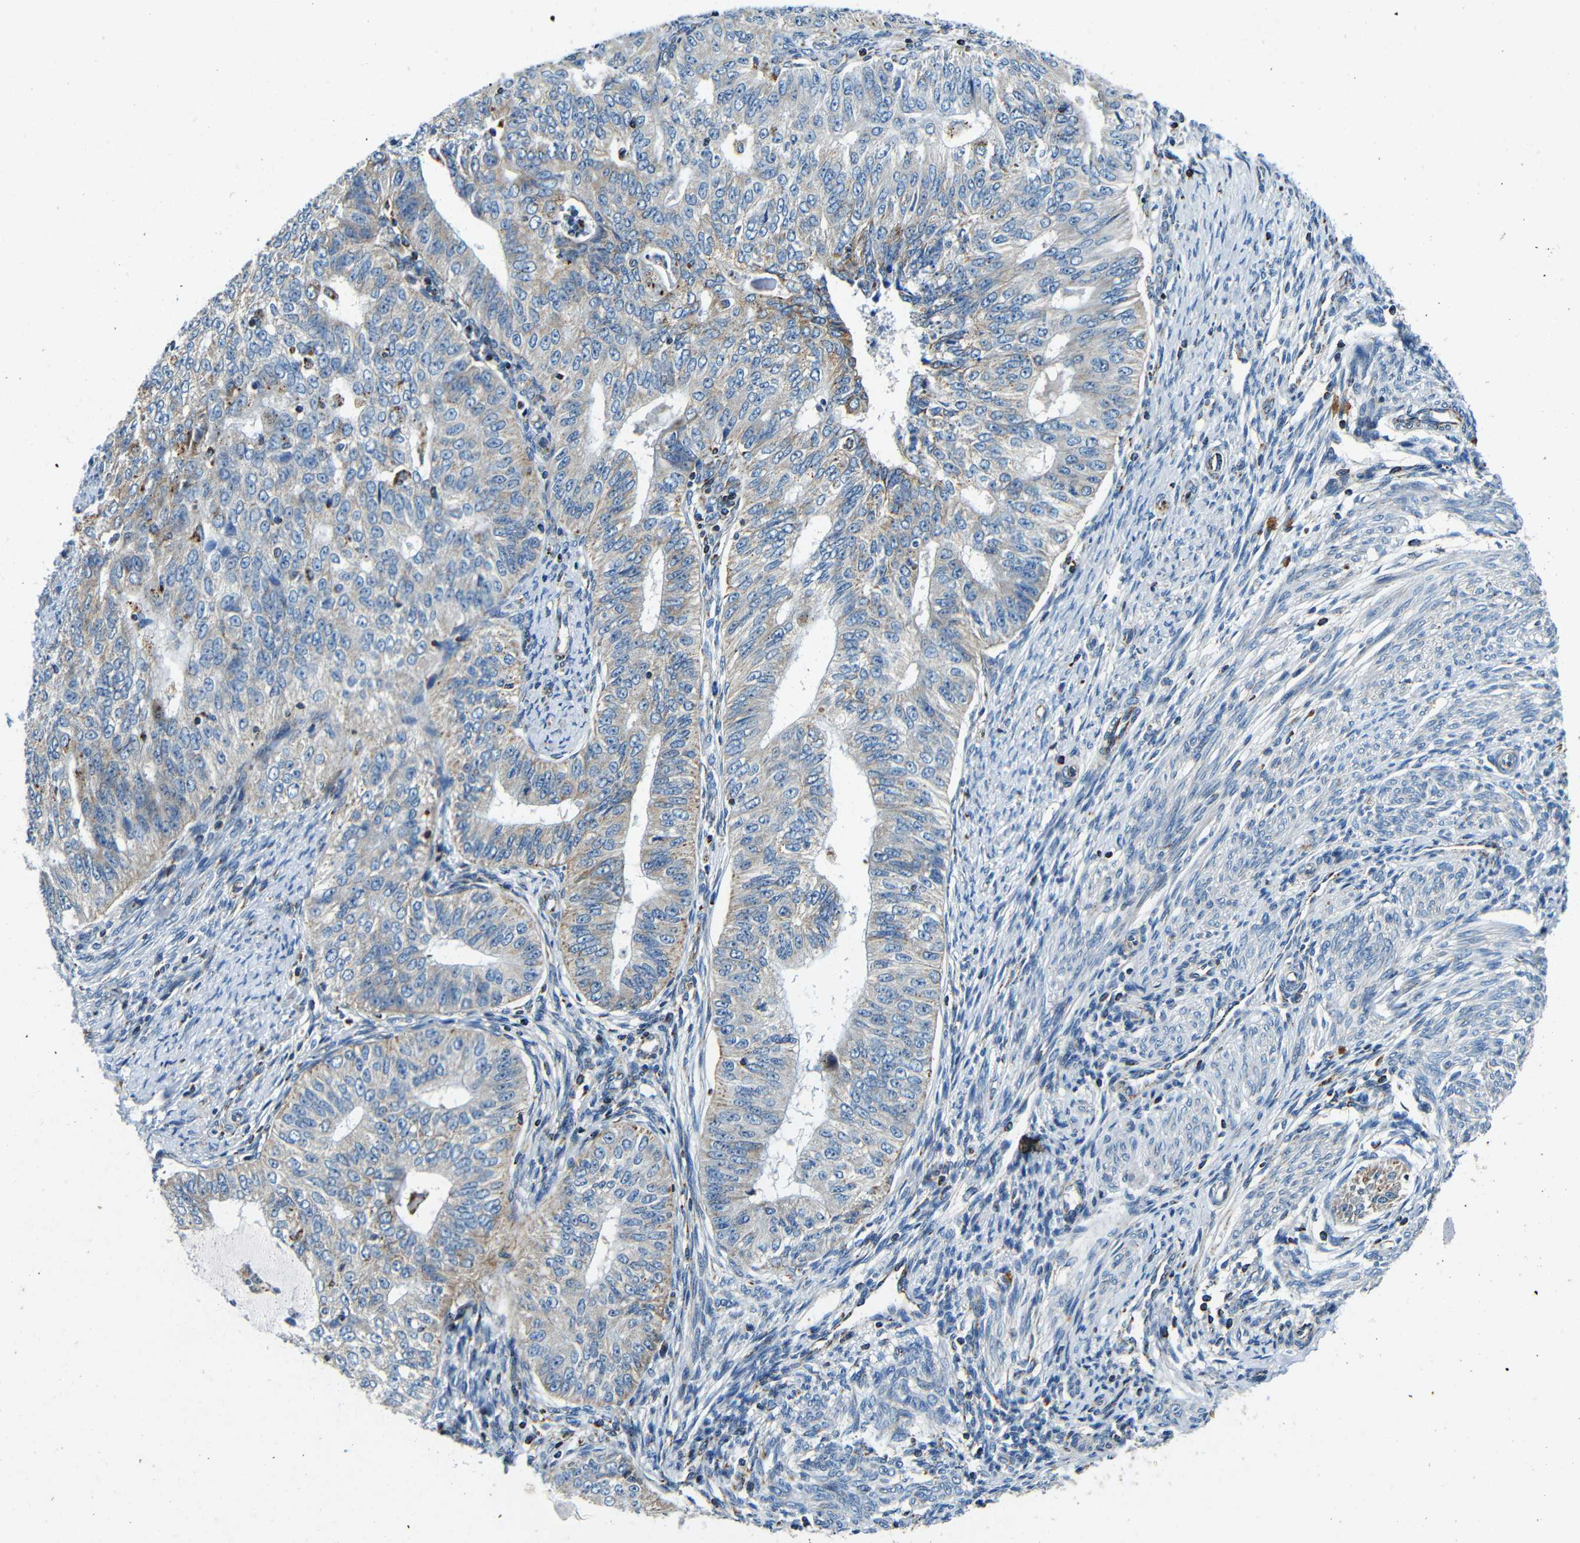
{"staining": {"intensity": "moderate", "quantity": "<25%", "location": "cytoplasmic/membranous"}, "tissue": "endometrial cancer", "cell_type": "Tumor cells", "image_type": "cancer", "snomed": [{"axis": "morphology", "description": "Adenocarcinoma, NOS"}, {"axis": "topography", "description": "Endometrium"}], "caption": "Immunohistochemistry (IHC) staining of endometrial cancer, which exhibits low levels of moderate cytoplasmic/membranous staining in about <25% of tumor cells indicating moderate cytoplasmic/membranous protein expression. The staining was performed using DAB (3,3'-diaminobenzidine) (brown) for protein detection and nuclei were counterstained in hematoxylin (blue).", "gene": "GALNT18", "patient": {"sex": "female", "age": 32}}